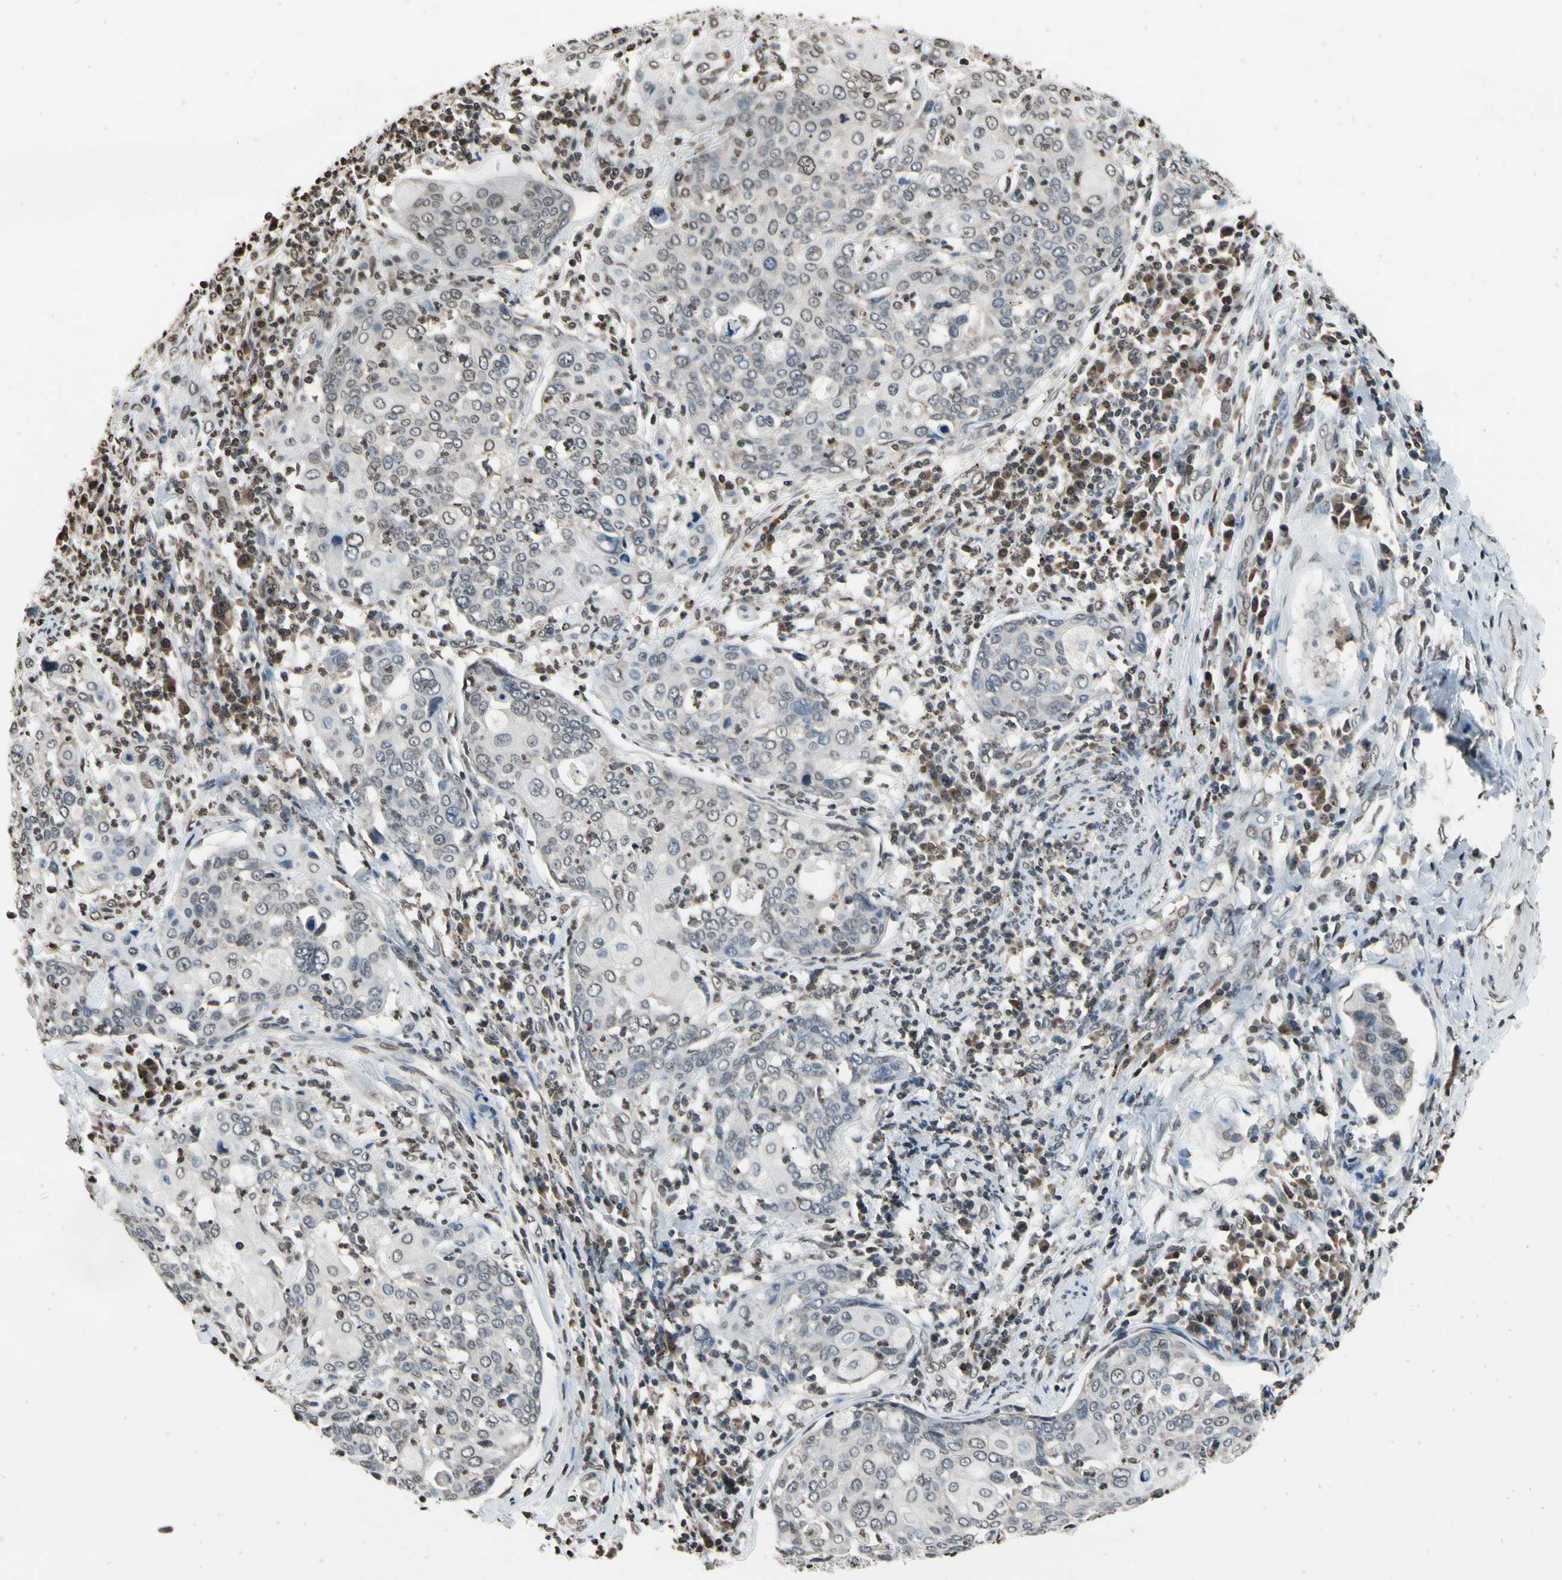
{"staining": {"intensity": "negative", "quantity": "none", "location": "none"}, "tissue": "cervical cancer", "cell_type": "Tumor cells", "image_type": "cancer", "snomed": [{"axis": "morphology", "description": "Squamous cell carcinoma, NOS"}, {"axis": "topography", "description": "Cervix"}], "caption": "The photomicrograph displays no staining of tumor cells in cervical cancer.", "gene": "HIPK2", "patient": {"sex": "female", "age": 40}}